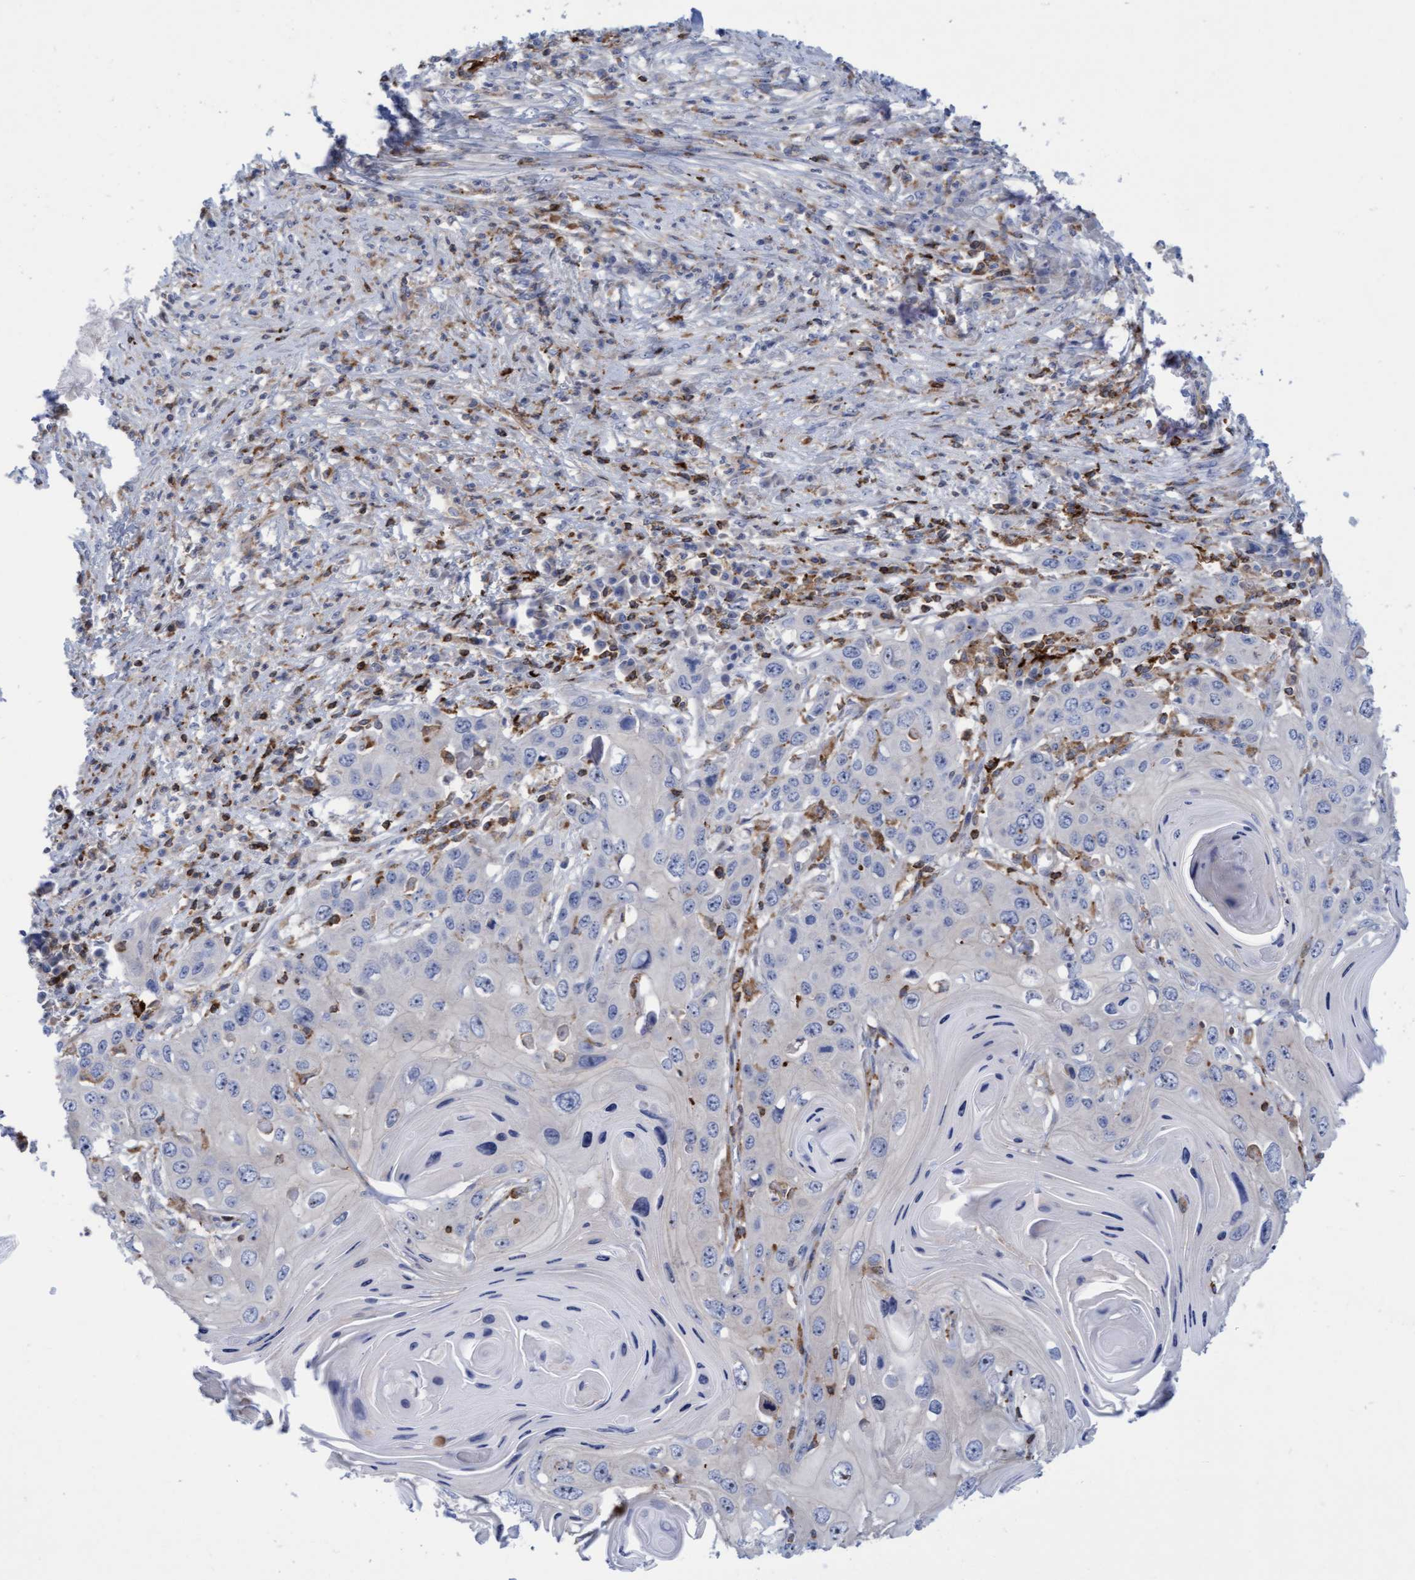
{"staining": {"intensity": "negative", "quantity": "none", "location": "none"}, "tissue": "skin cancer", "cell_type": "Tumor cells", "image_type": "cancer", "snomed": [{"axis": "morphology", "description": "Squamous cell carcinoma, NOS"}, {"axis": "topography", "description": "Skin"}], "caption": "An image of human skin cancer is negative for staining in tumor cells. The staining was performed using DAB (3,3'-diaminobenzidine) to visualize the protein expression in brown, while the nuclei were stained in blue with hematoxylin (Magnification: 20x).", "gene": "FNBP1", "patient": {"sex": "male", "age": 55}}